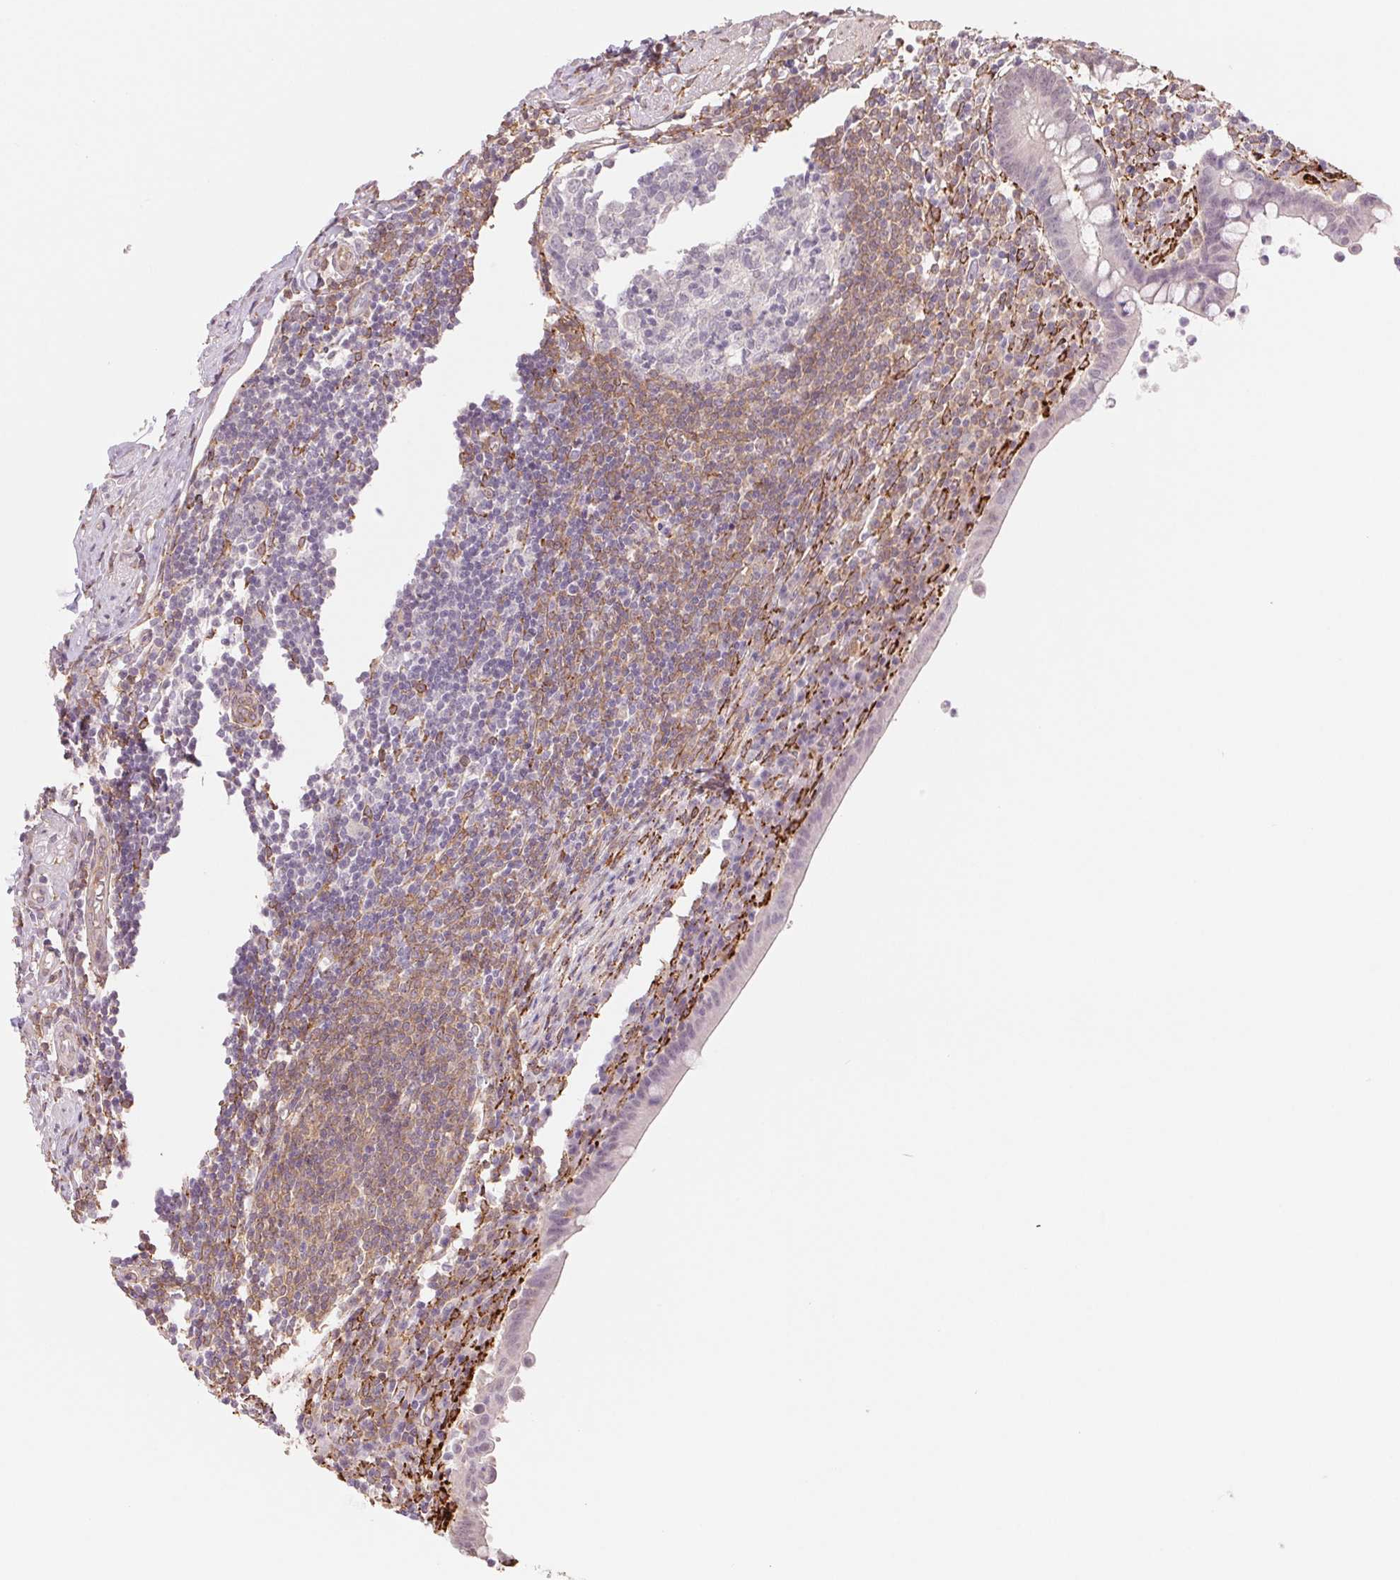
{"staining": {"intensity": "weak", "quantity": "<25%", "location": "cytoplasmic/membranous"}, "tissue": "appendix", "cell_type": "Glandular cells", "image_type": "normal", "snomed": [{"axis": "morphology", "description": "Normal tissue, NOS"}, {"axis": "topography", "description": "Appendix"}], "caption": "Glandular cells are negative for brown protein staining in benign appendix. (Immunohistochemistry (ihc), brightfield microscopy, high magnification).", "gene": "FKBP10", "patient": {"sex": "female", "age": 56}}